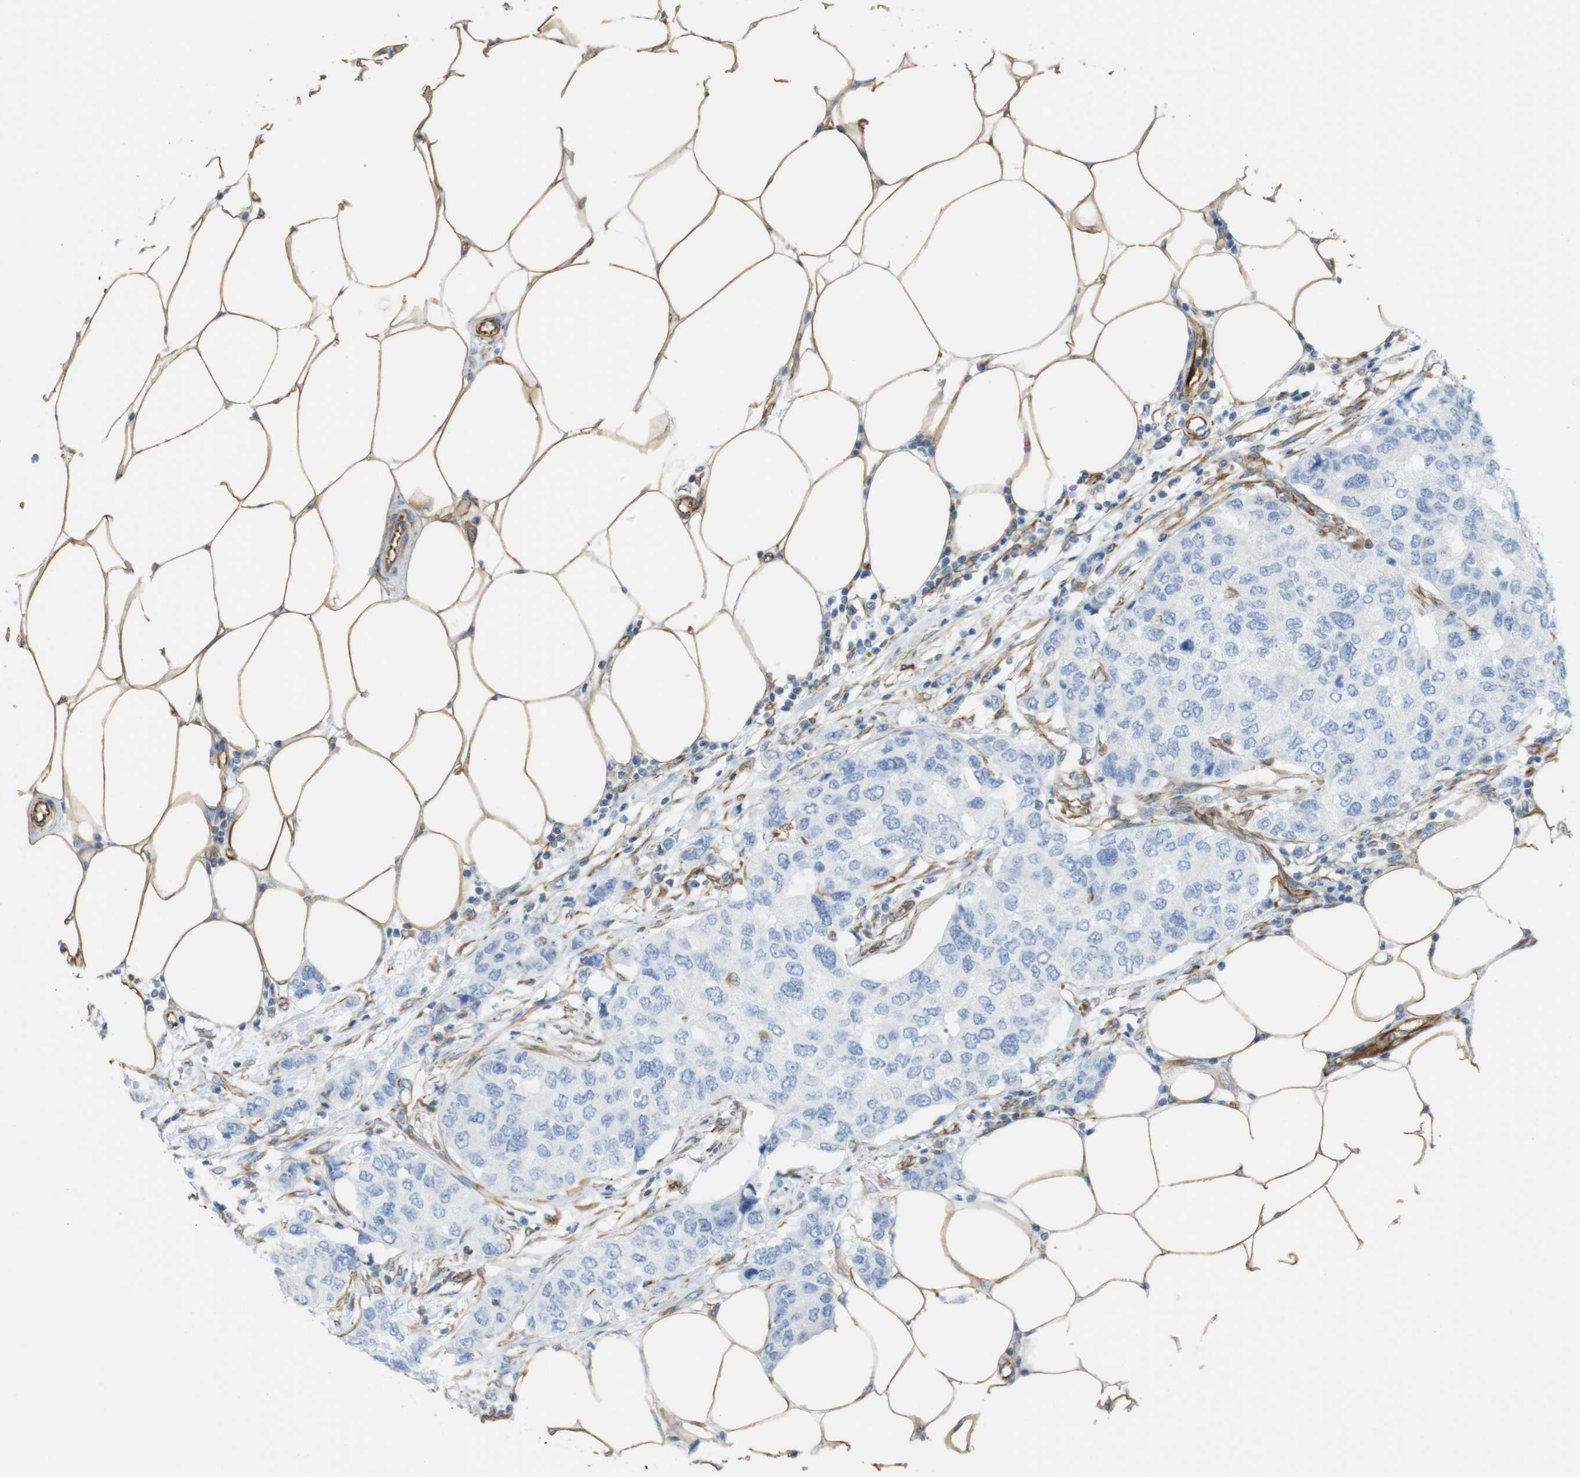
{"staining": {"intensity": "negative", "quantity": "none", "location": "none"}, "tissue": "breast cancer", "cell_type": "Tumor cells", "image_type": "cancer", "snomed": [{"axis": "morphology", "description": "Duct carcinoma"}, {"axis": "topography", "description": "Breast"}], "caption": "Immunohistochemistry (IHC) of human breast infiltrating ductal carcinoma reveals no expression in tumor cells.", "gene": "MS4A10", "patient": {"sex": "female", "age": 50}}